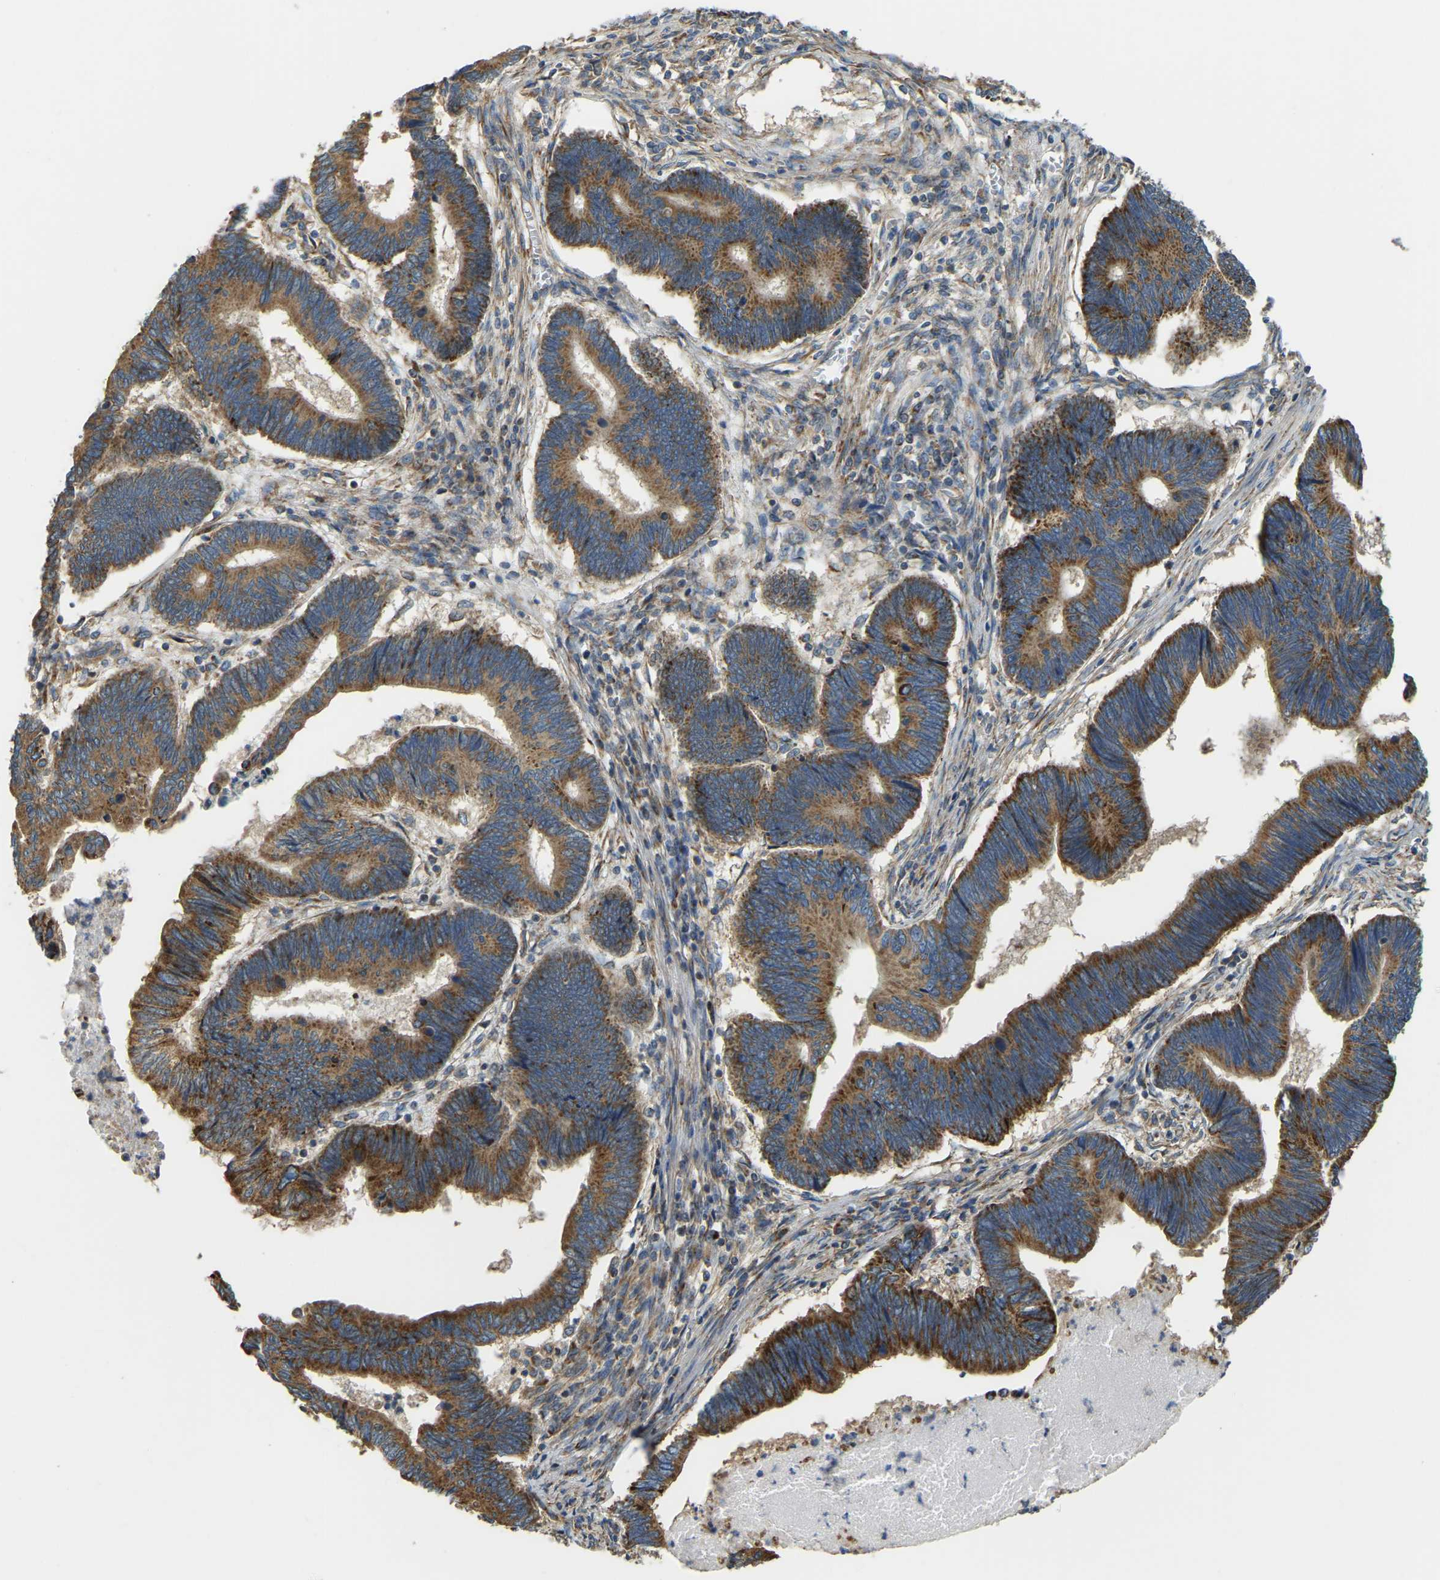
{"staining": {"intensity": "strong", "quantity": ">75%", "location": "cytoplasmic/membranous"}, "tissue": "pancreatic cancer", "cell_type": "Tumor cells", "image_type": "cancer", "snomed": [{"axis": "morphology", "description": "Adenocarcinoma, NOS"}, {"axis": "topography", "description": "Pancreas"}], "caption": "Immunohistochemical staining of human adenocarcinoma (pancreatic) reveals strong cytoplasmic/membranous protein positivity in about >75% of tumor cells.", "gene": "PSMD7", "patient": {"sex": "female", "age": 70}}